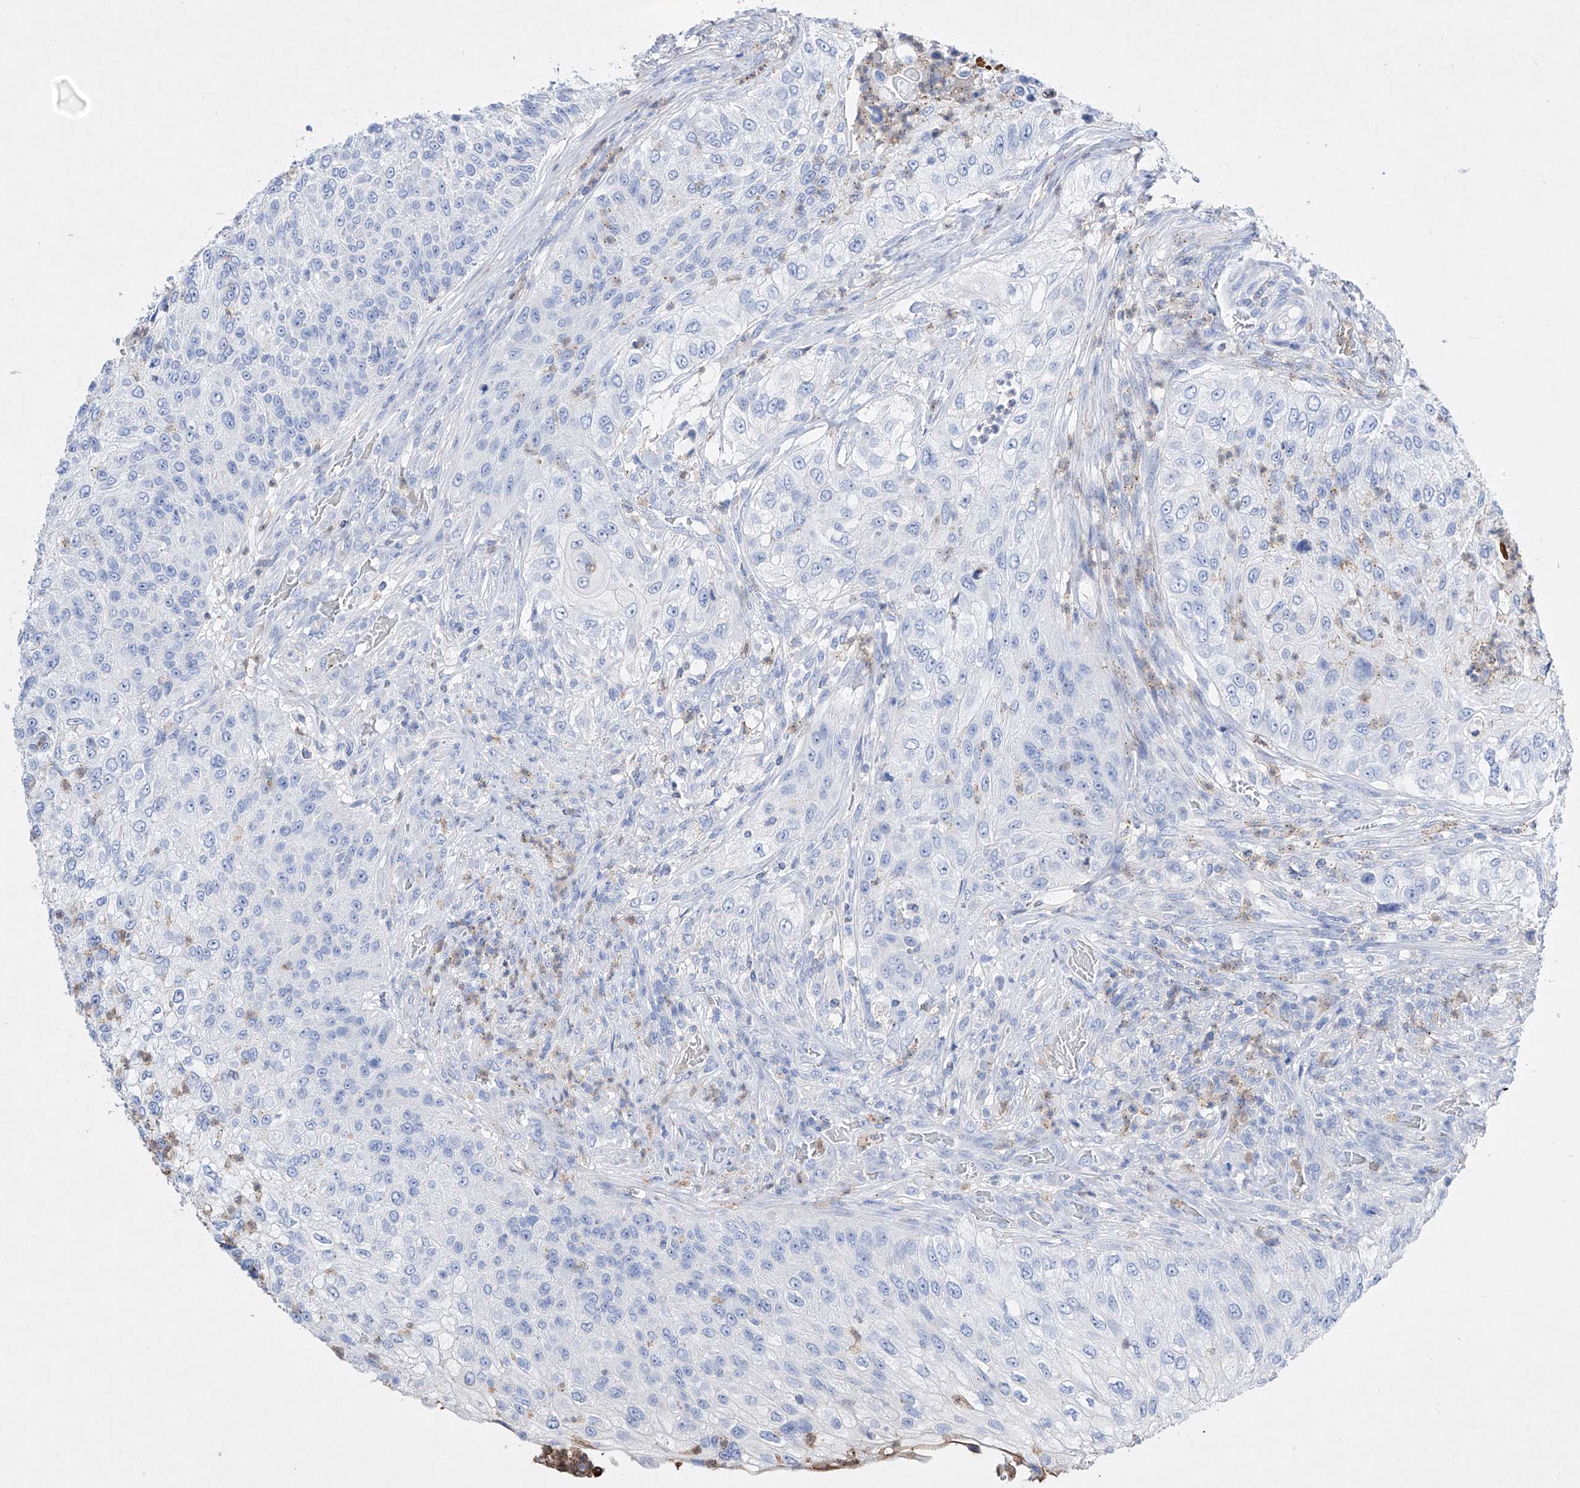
{"staining": {"intensity": "negative", "quantity": "none", "location": "none"}, "tissue": "urothelial cancer", "cell_type": "Tumor cells", "image_type": "cancer", "snomed": [{"axis": "morphology", "description": "Urothelial carcinoma, High grade"}, {"axis": "topography", "description": "Urinary bladder"}], "caption": "Tumor cells are negative for protein expression in human urothelial carcinoma (high-grade). (DAB immunohistochemistry (IHC), high magnification).", "gene": "TM7SF2", "patient": {"sex": "female", "age": 60}}